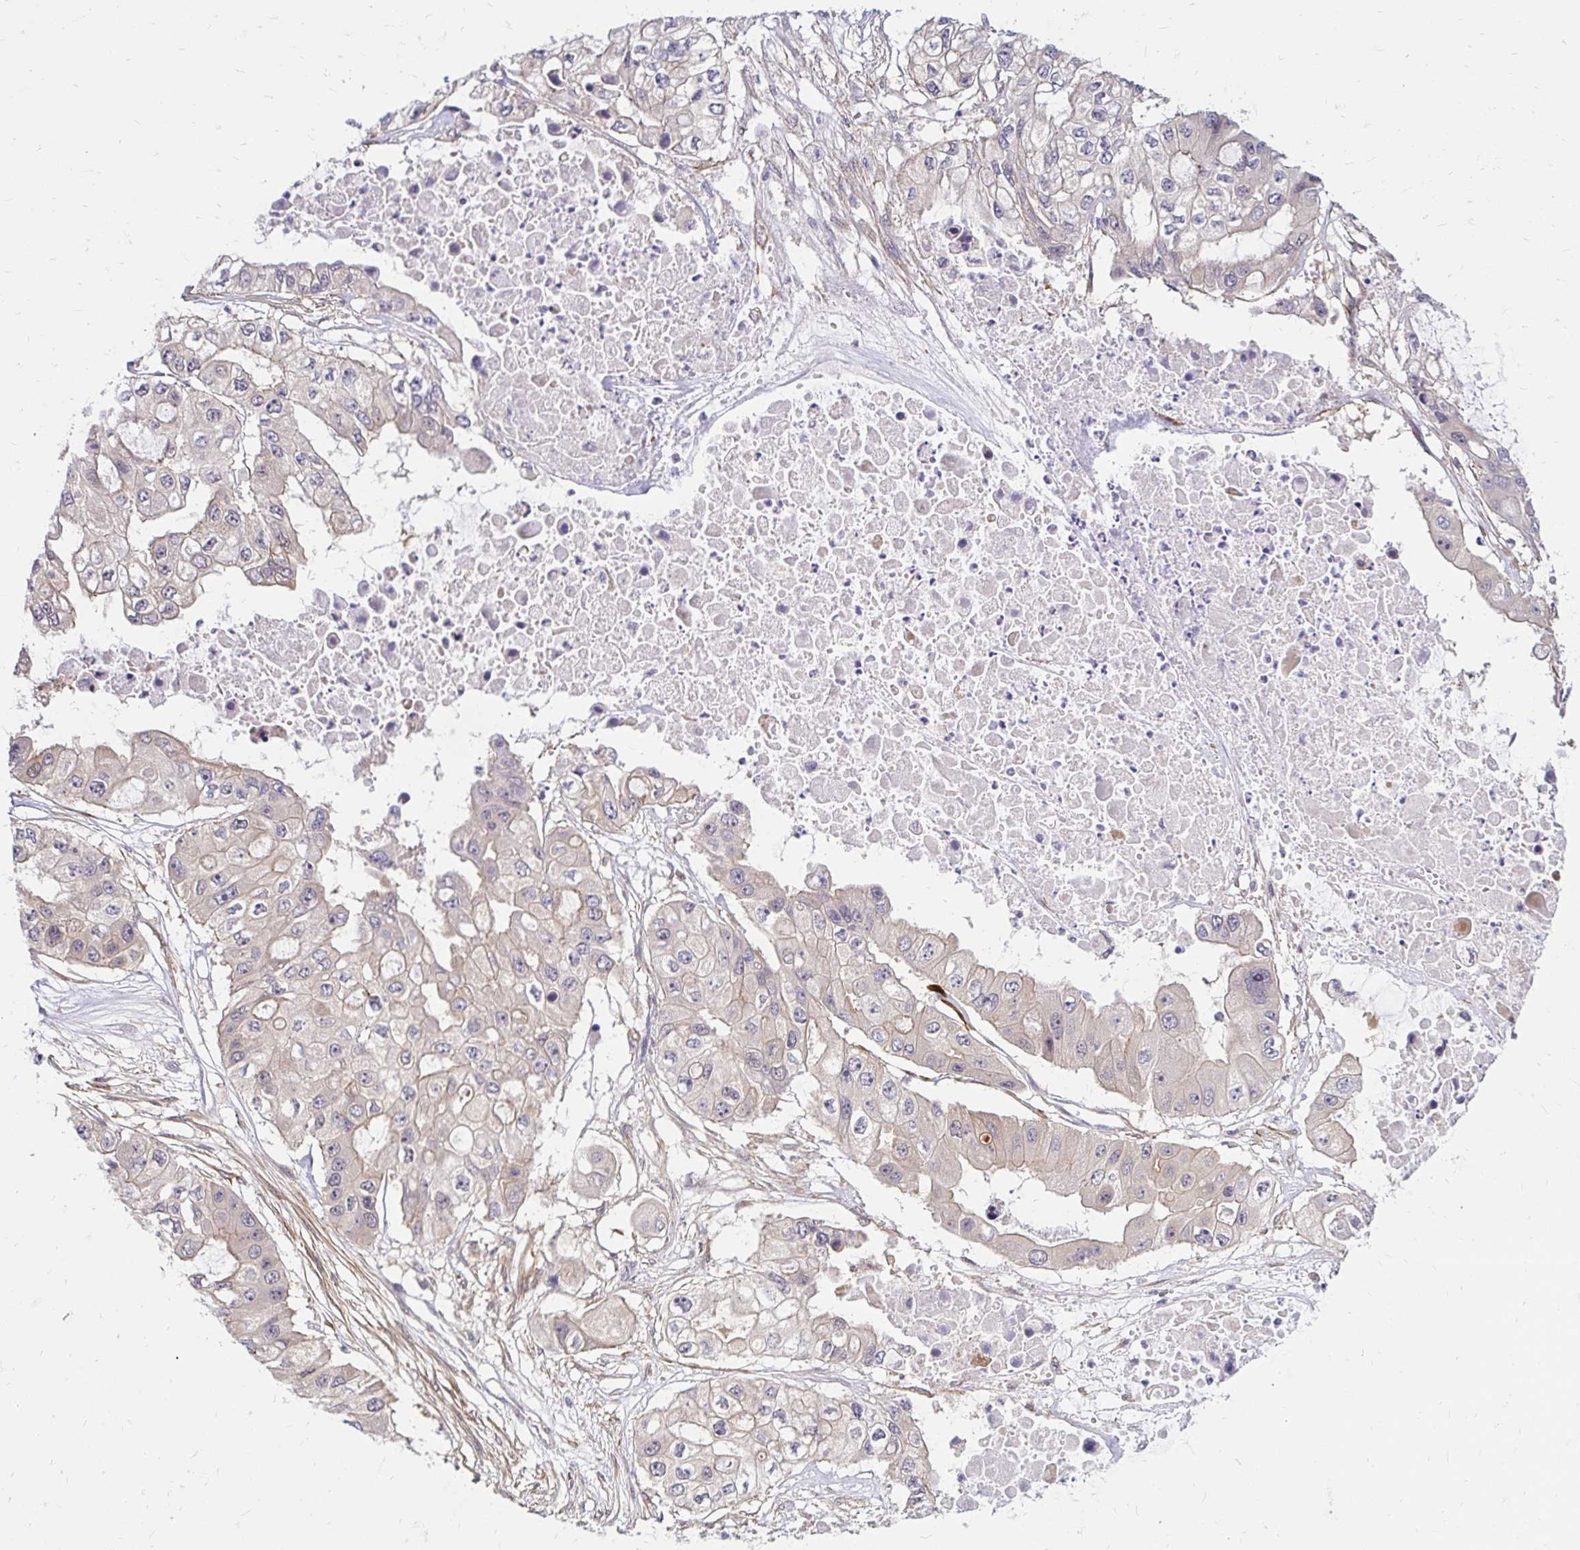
{"staining": {"intensity": "negative", "quantity": "none", "location": "none"}, "tissue": "ovarian cancer", "cell_type": "Tumor cells", "image_type": "cancer", "snomed": [{"axis": "morphology", "description": "Cystadenocarcinoma, serous, NOS"}, {"axis": "topography", "description": "Ovary"}], "caption": "Immunohistochemical staining of ovarian cancer (serous cystadenocarcinoma) shows no significant positivity in tumor cells.", "gene": "YAP1", "patient": {"sex": "female", "age": 56}}